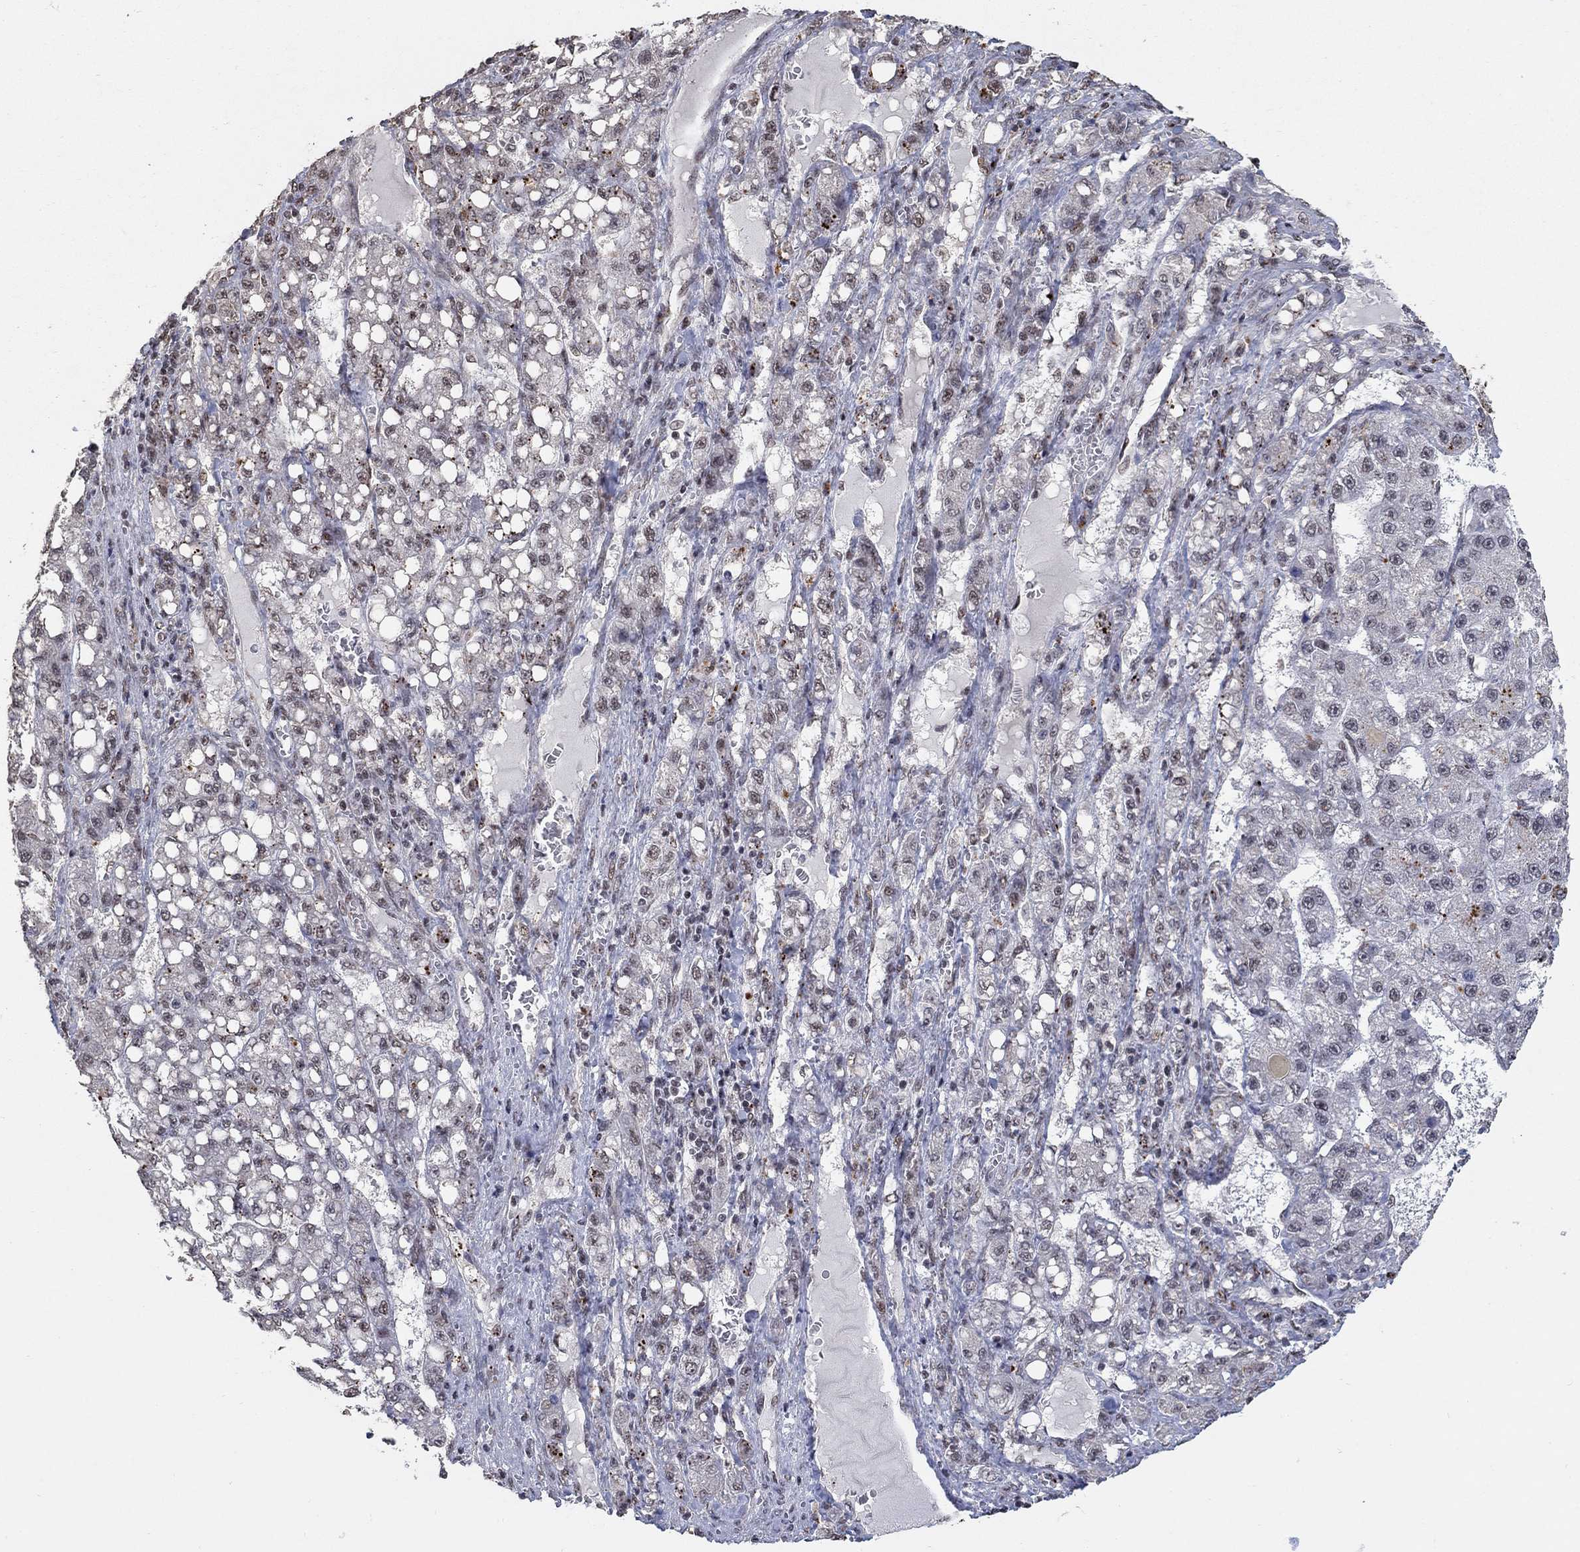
{"staining": {"intensity": "negative", "quantity": "none", "location": "none"}, "tissue": "liver cancer", "cell_type": "Tumor cells", "image_type": "cancer", "snomed": [{"axis": "morphology", "description": "Carcinoma, Hepatocellular, NOS"}, {"axis": "topography", "description": "Liver"}], "caption": "An image of liver cancer stained for a protein displays no brown staining in tumor cells.", "gene": "PNISR", "patient": {"sex": "female", "age": 65}}